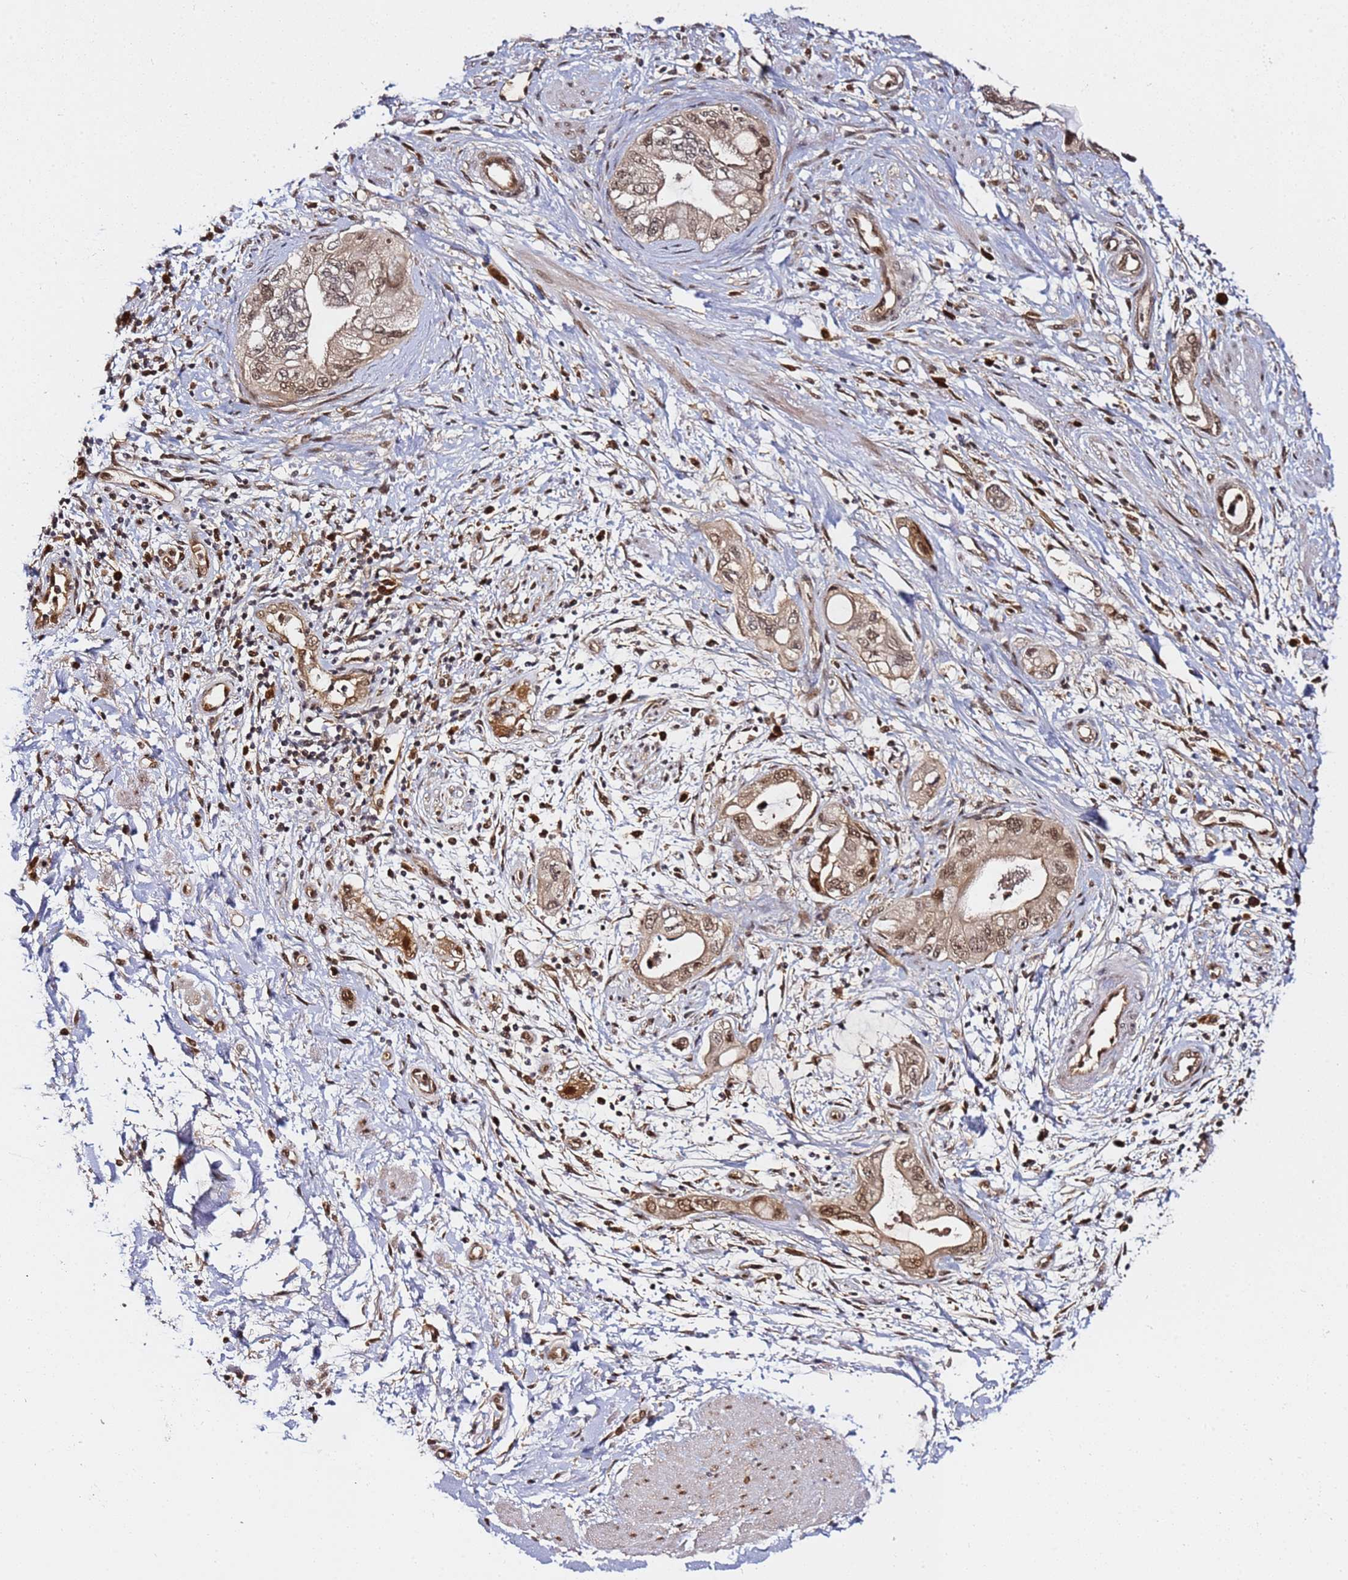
{"staining": {"intensity": "moderate", "quantity": ">75%", "location": "nuclear"}, "tissue": "pancreatic cancer", "cell_type": "Tumor cells", "image_type": "cancer", "snomed": [{"axis": "morphology", "description": "Adenocarcinoma, NOS"}, {"axis": "topography", "description": "Pancreas"}], "caption": "Immunohistochemical staining of pancreatic adenocarcinoma displays medium levels of moderate nuclear protein expression in approximately >75% of tumor cells.", "gene": "RGS18", "patient": {"sex": "female", "age": 73}}